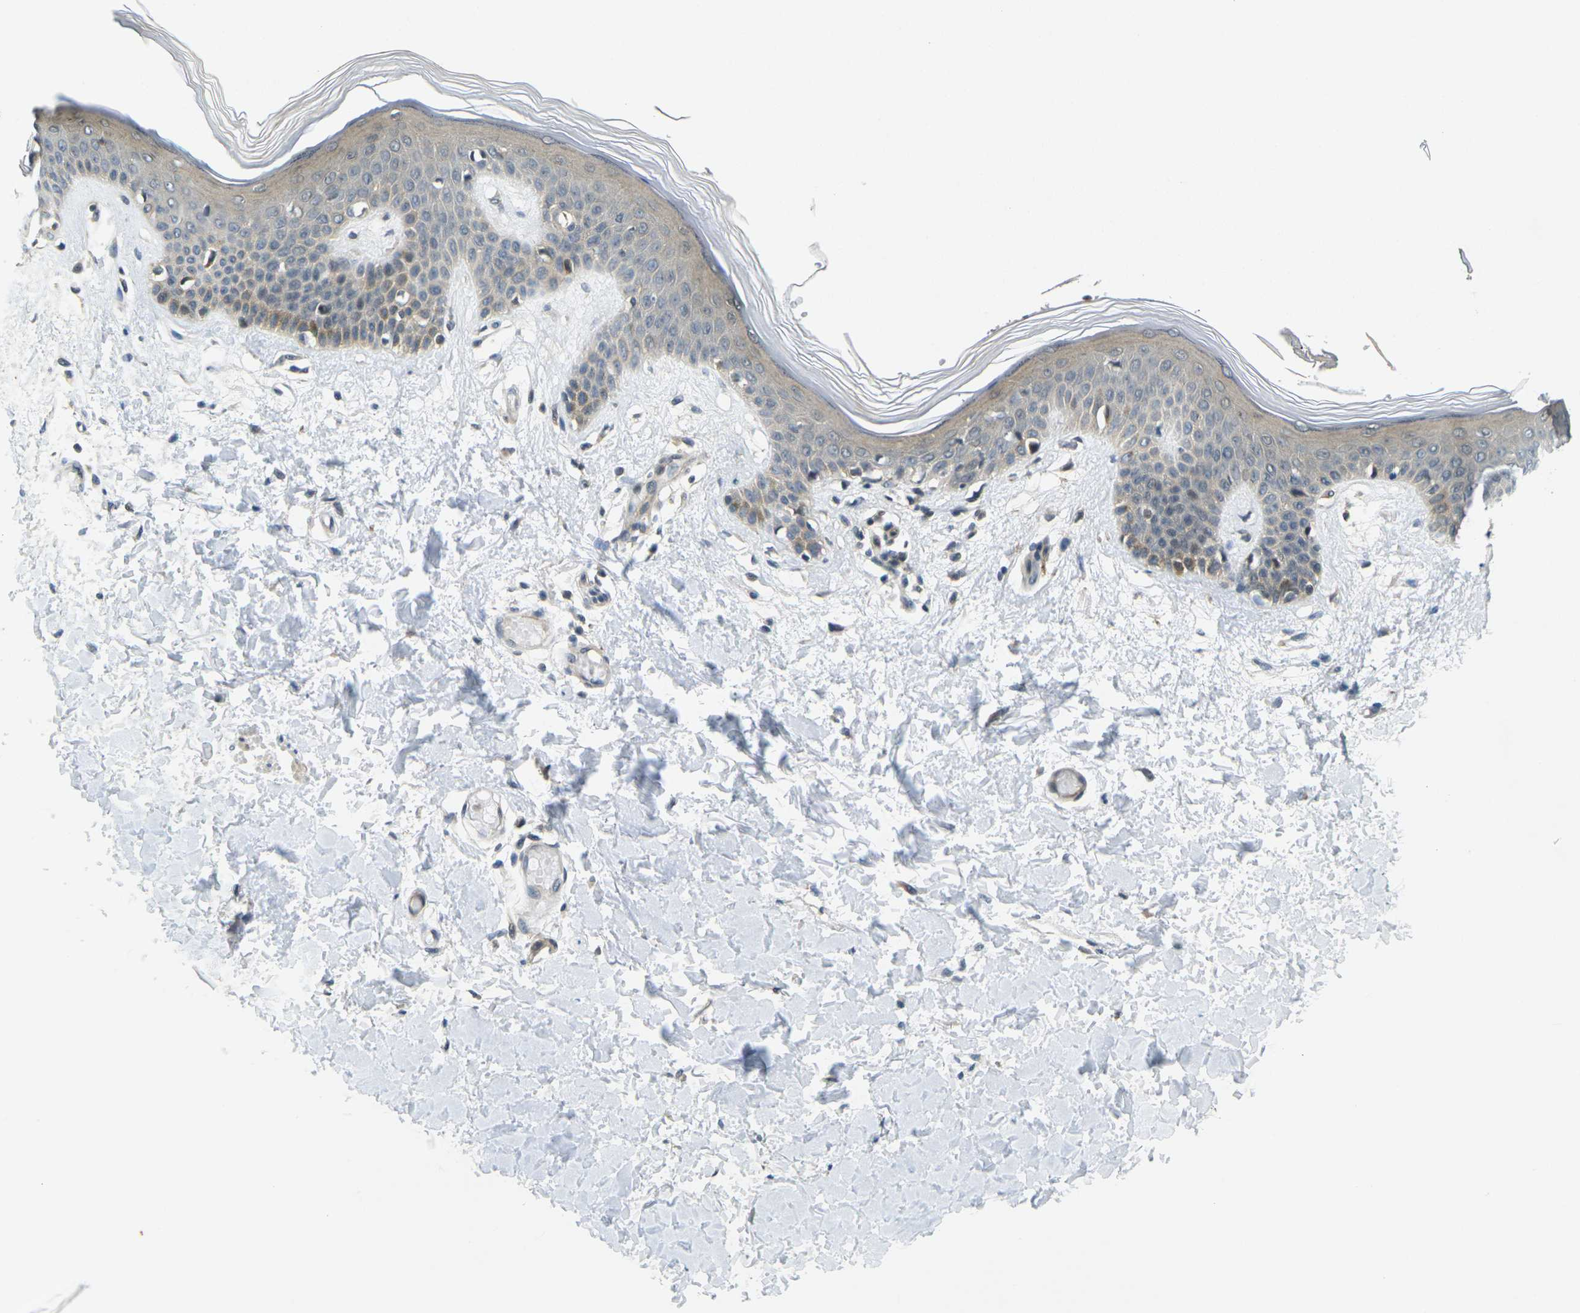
{"staining": {"intensity": "weak", "quantity": ">75%", "location": "cytoplasmic/membranous"}, "tissue": "skin", "cell_type": "Fibroblasts", "image_type": "normal", "snomed": [{"axis": "morphology", "description": "Normal tissue, NOS"}, {"axis": "topography", "description": "Skin"}], "caption": "An immunohistochemistry (IHC) histopathology image of normal tissue is shown. Protein staining in brown highlights weak cytoplasmic/membranous positivity in skin within fibroblasts.", "gene": "KCTD10", "patient": {"sex": "male", "age": 53}}